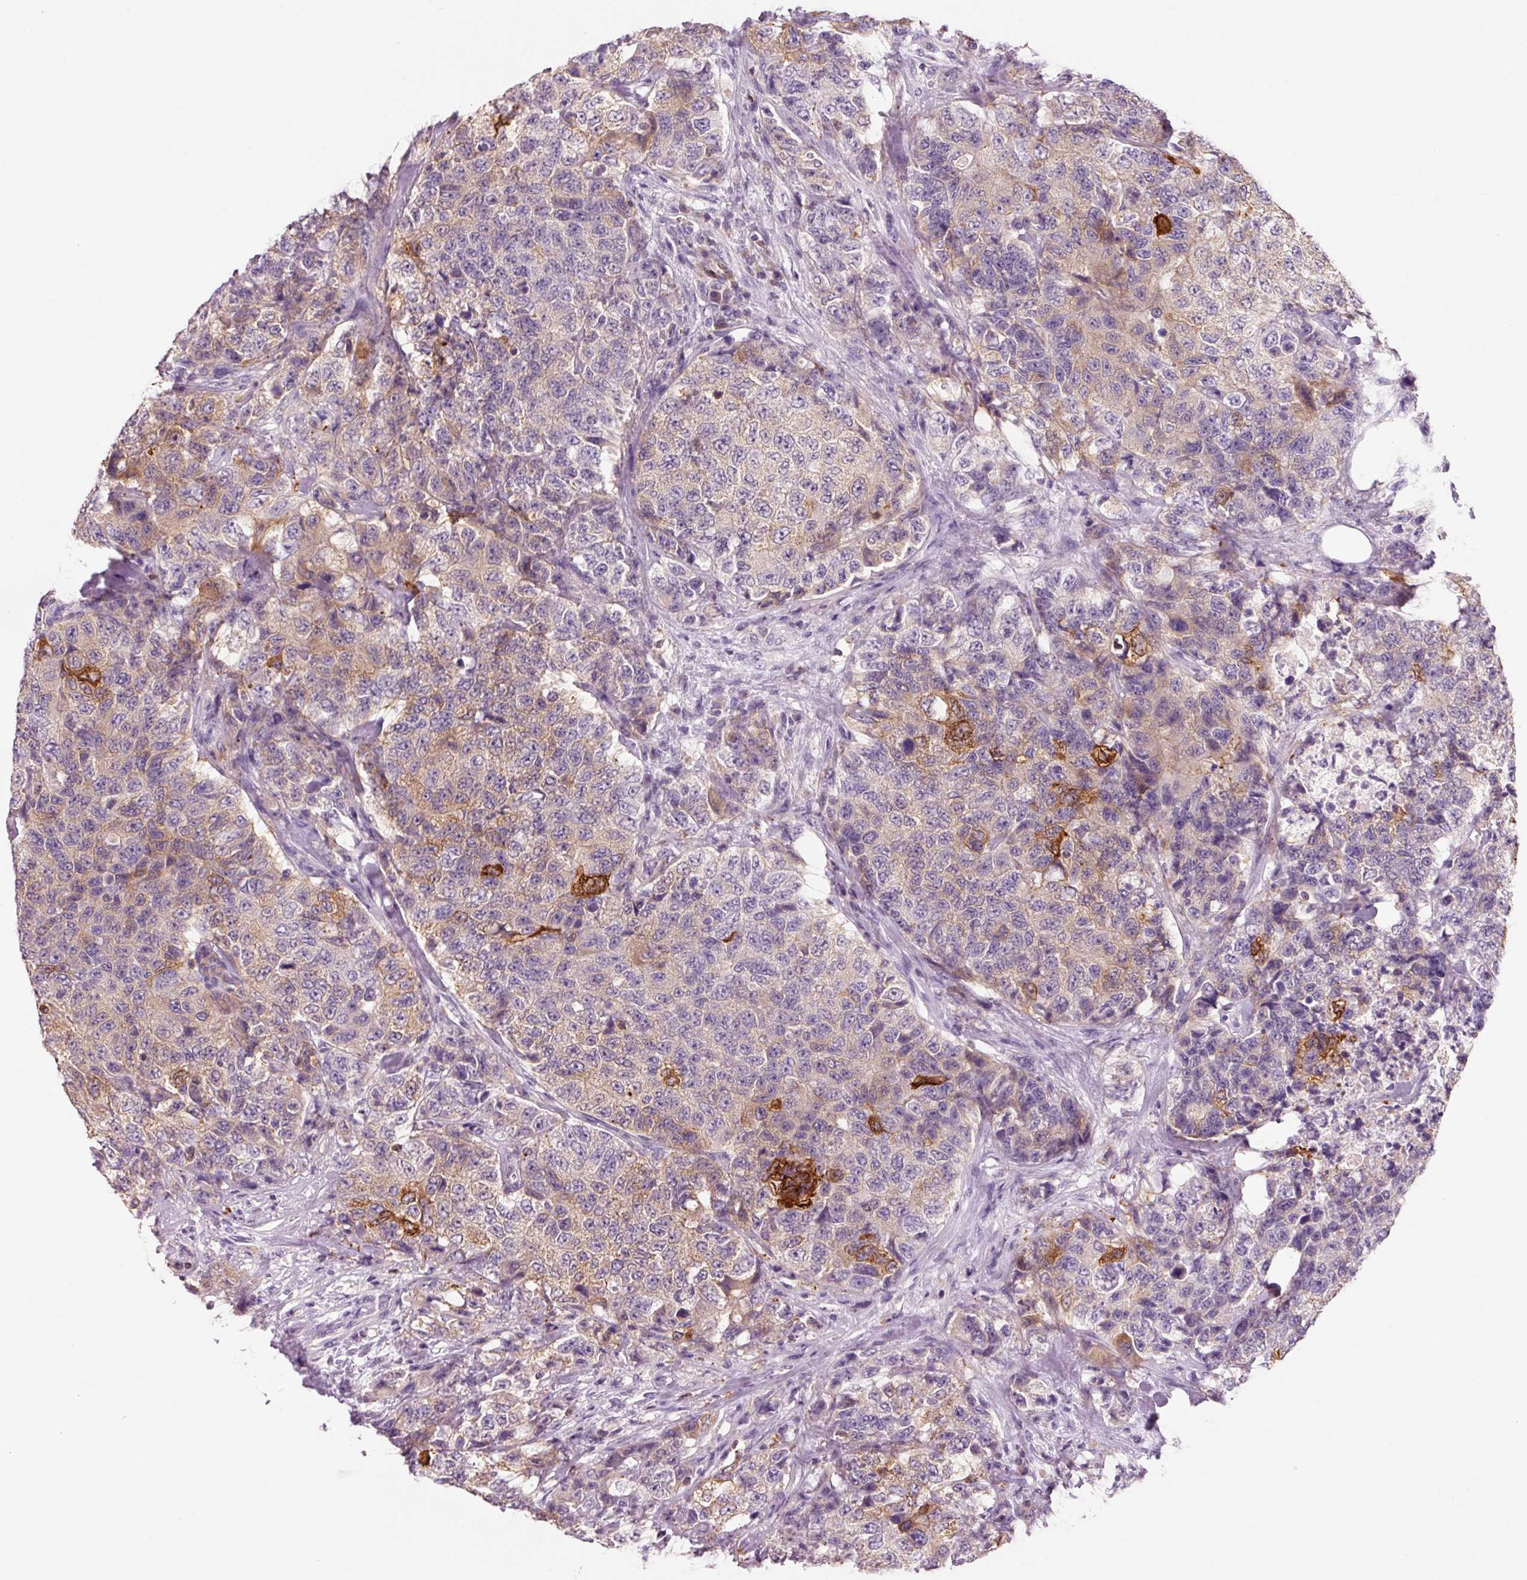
{"staining": {"intensity": "weak", "quantity": "25%-75%", "location": "cytoplasmic/membranous"}, "tissue": "urothelial cancer", "cell_type": "Tumor cells", "image_type": "cancer", "snomed": [{"axis": "morphology", "description": "Urothelial carcinoma, High grade"}, {"axis": "topography", "description": "Urinary bladder"}], "caption": "This image demonstrates urothelial cancer stained with immunohistochemistry to label a protein in brown. The cytoplasmic/membranous of tumor cells show weak positivity for the protein. Nuclei are counter-stained blue.", "gene": "OR8K1", "patient": {"sex": "female", "age": 78}}